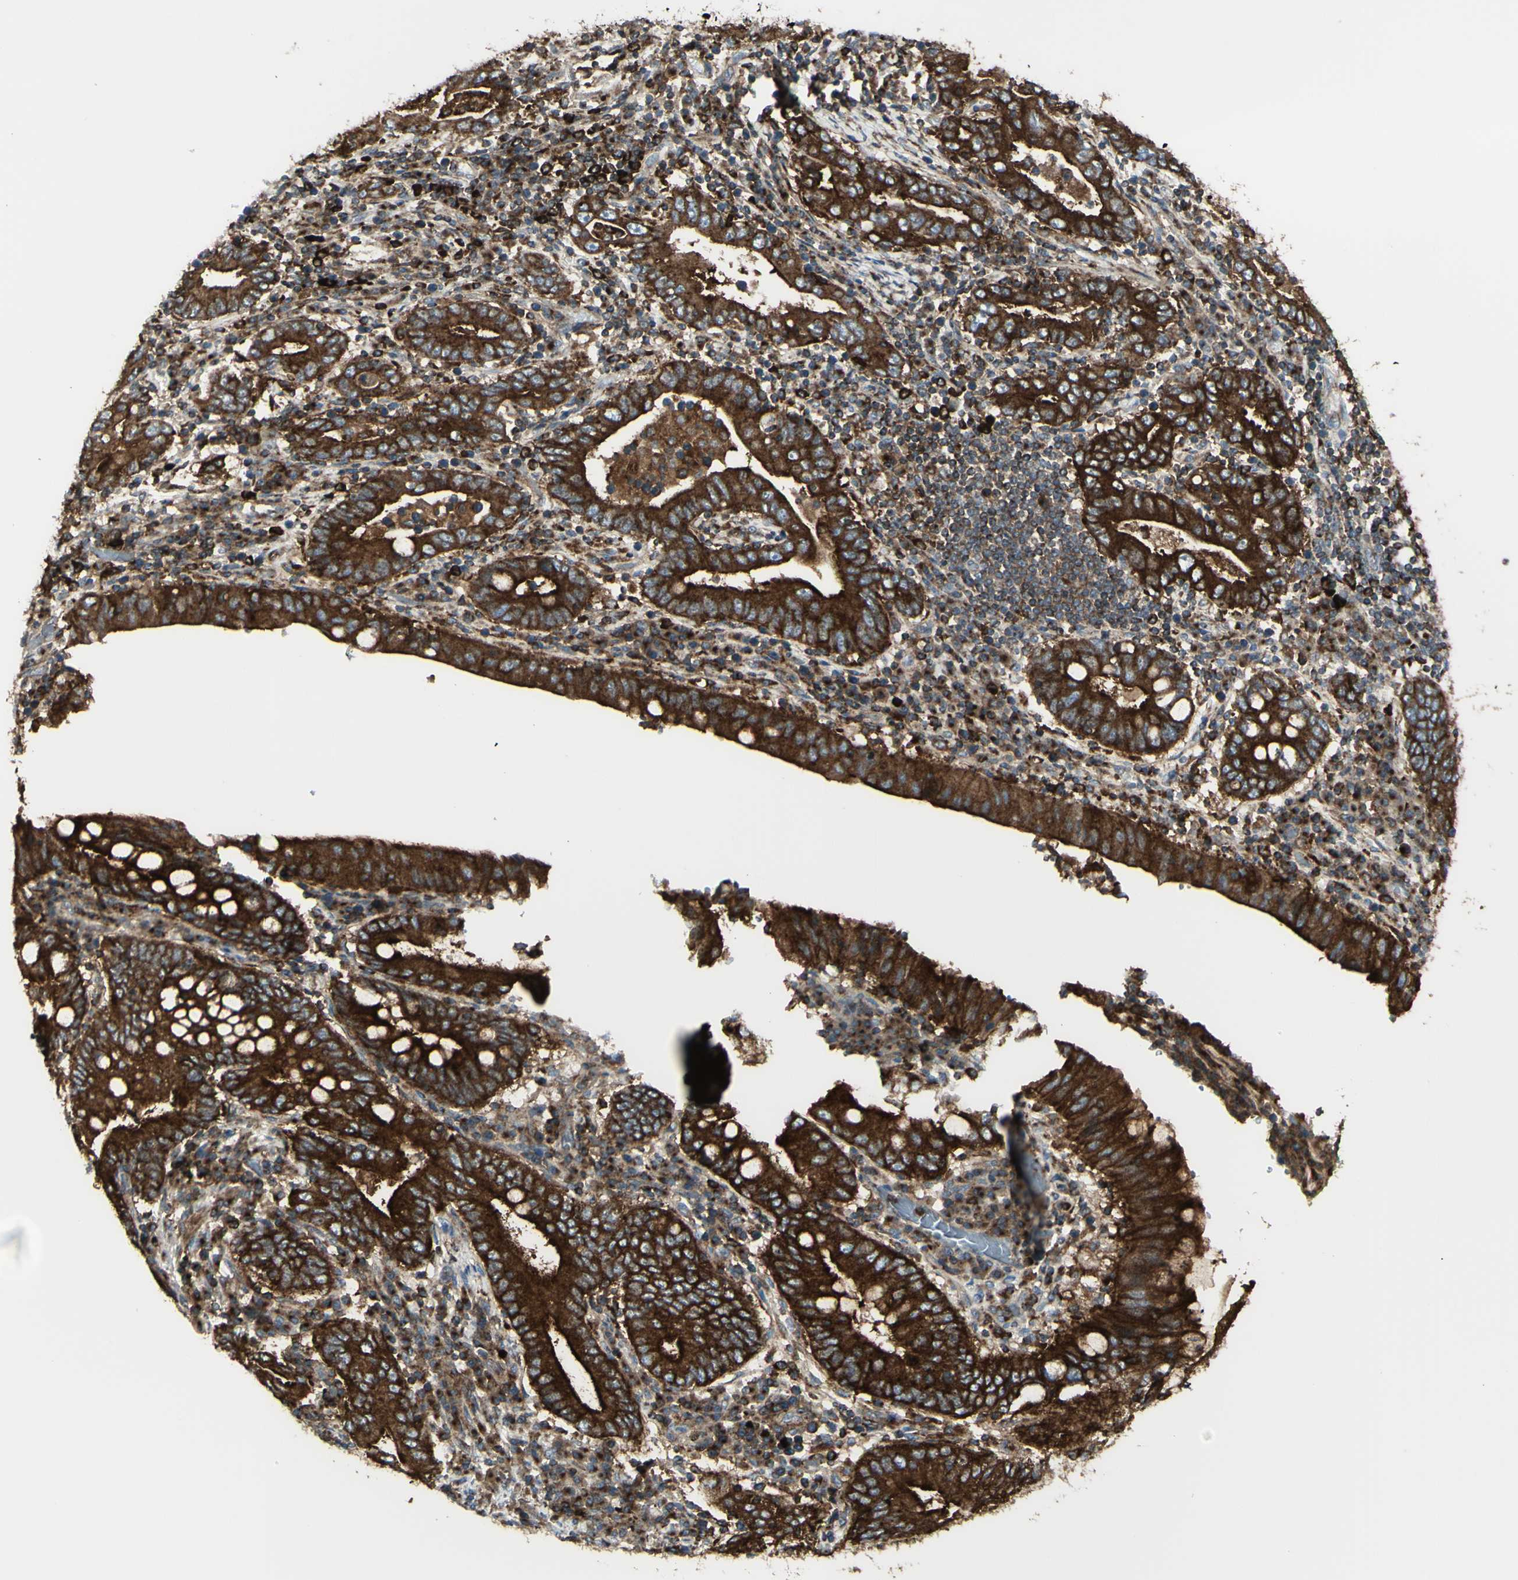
{"staining": {"intensity": "strong", "quantity": ">75%", "location": "cytoplasmic/membranous"}, "tissue": "stomach cancer", "cell_type": "Tumor cells", "image_type": "cancer", "snomed": [{"axis": "morphology", "description": "Normal tissue, NOS"}, {"axis": "morphology", "description": "Adenocarcinoma, NOS"}, {"axis": "topography", "description": "Esophagus"}, {"axis": "topography", "description": "Stomach, upper"}, {"axis": "topography", "description": "Peripheral nerve tissue"}], "caption": "Brown immunohistochemical staining in human stomach cancer shows strong cytoplasmic/membranous expression in about >75% of tumor cells.", "gene": "NAPA", "patient": {"sex": "male", "age": 62}}